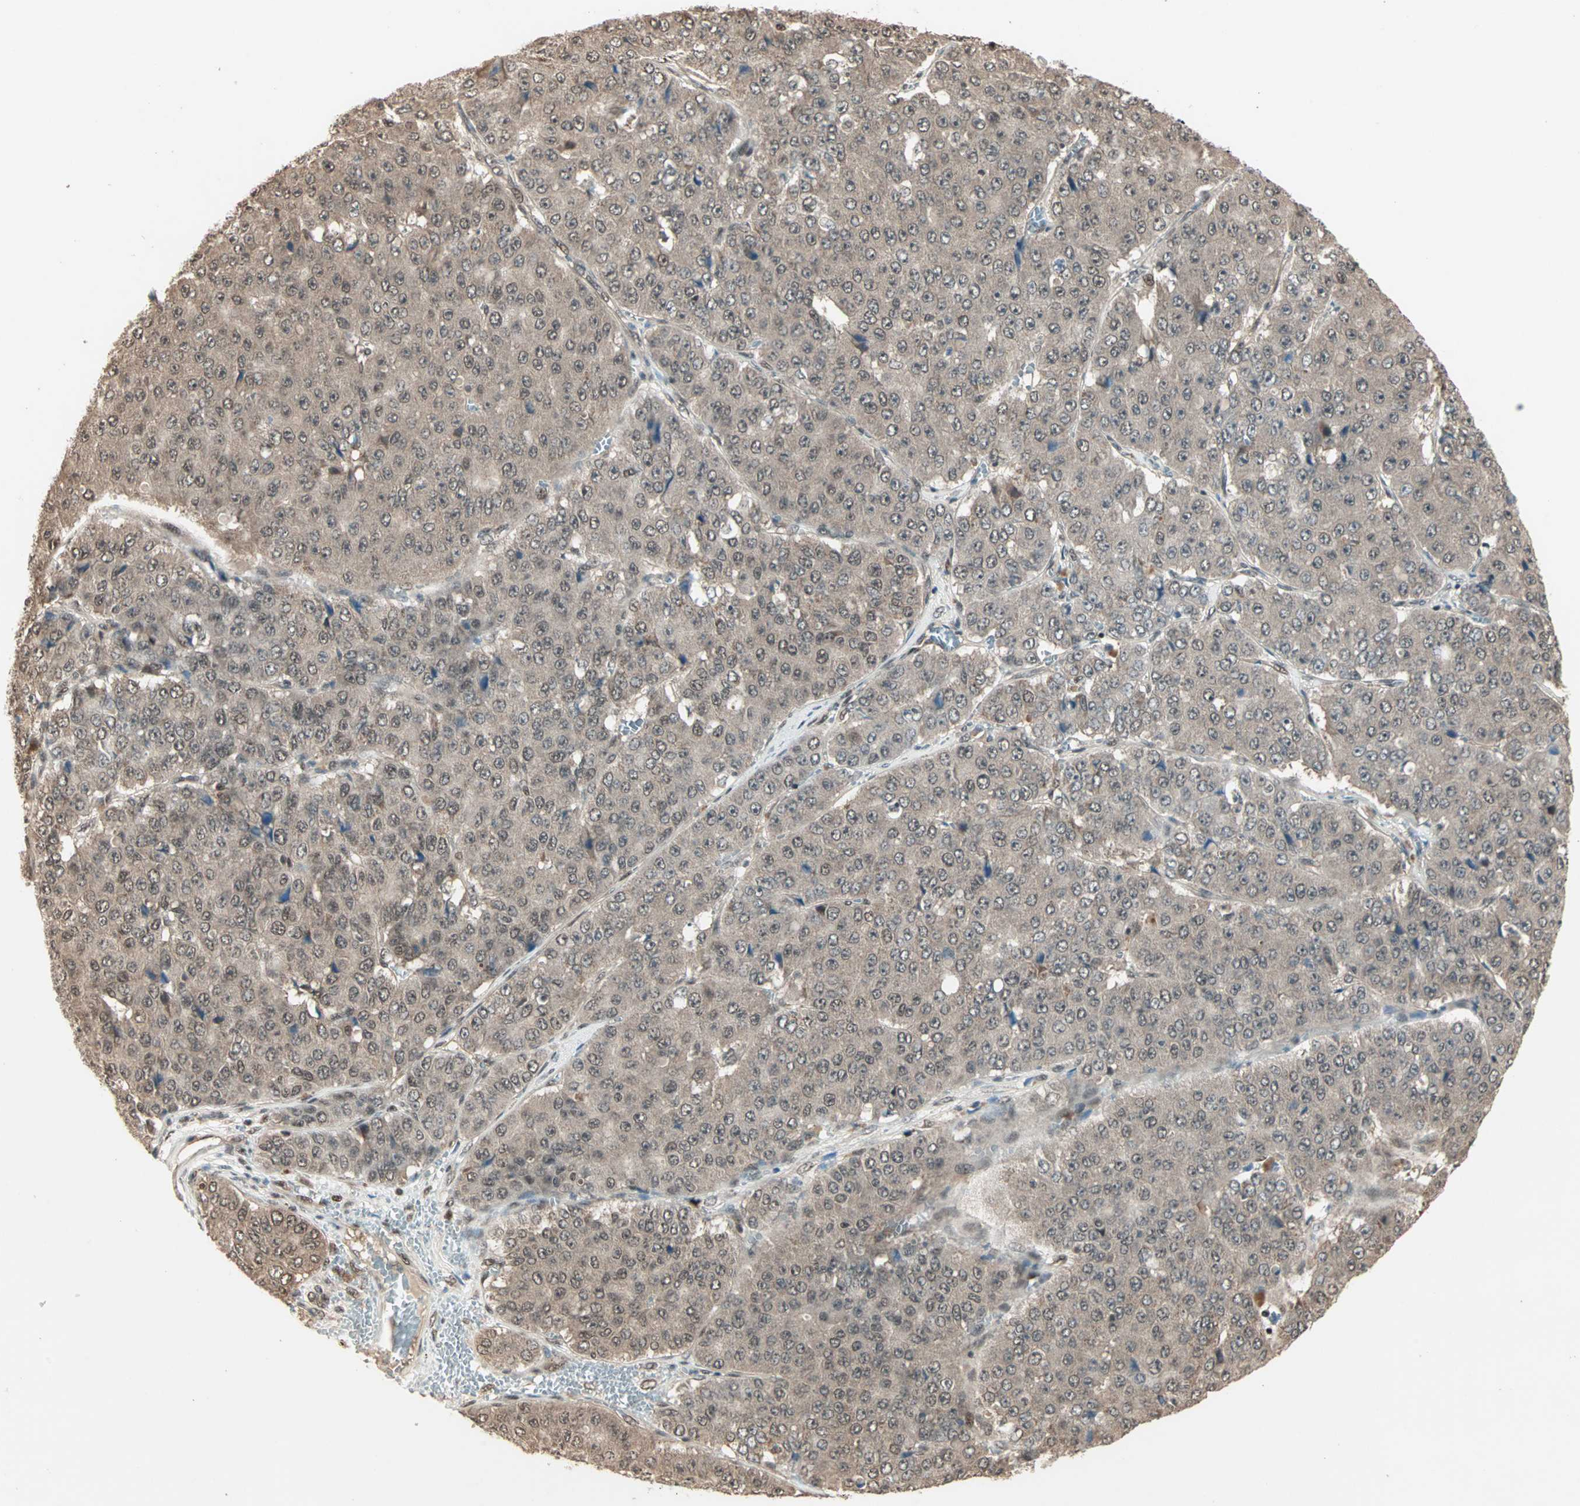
{"staining": {"intensity": "weak", "quantity": "25%-75%", "location": "cytoplasmic/membranous,nuclear"}, "tissue": "pancreatic cancer", "cell_type": "Tumor cells", "image_type": "cancer", "snomed": [{"axis": "morphology", "description": "Adenocarcinoma, NOS"}, {"axis": "topography", "description": "Pancreas"}], "caption": "Immunohistochemistry staining of pancreatic cancer (adenocarcinoma), which demonstrates low levels of weak cytoplasmic/membranous and nuclear expression in about 25%-75% of tumor cells indicating weak cytoplasmic/membranous and nuclear protein positivity. The staining was performed using DAB (brown) for protein detection and nuclei were counterstained in hematoxylin (blue).", "gene": "ZNF701", "patient": {"sex": "male", "age": 50}}